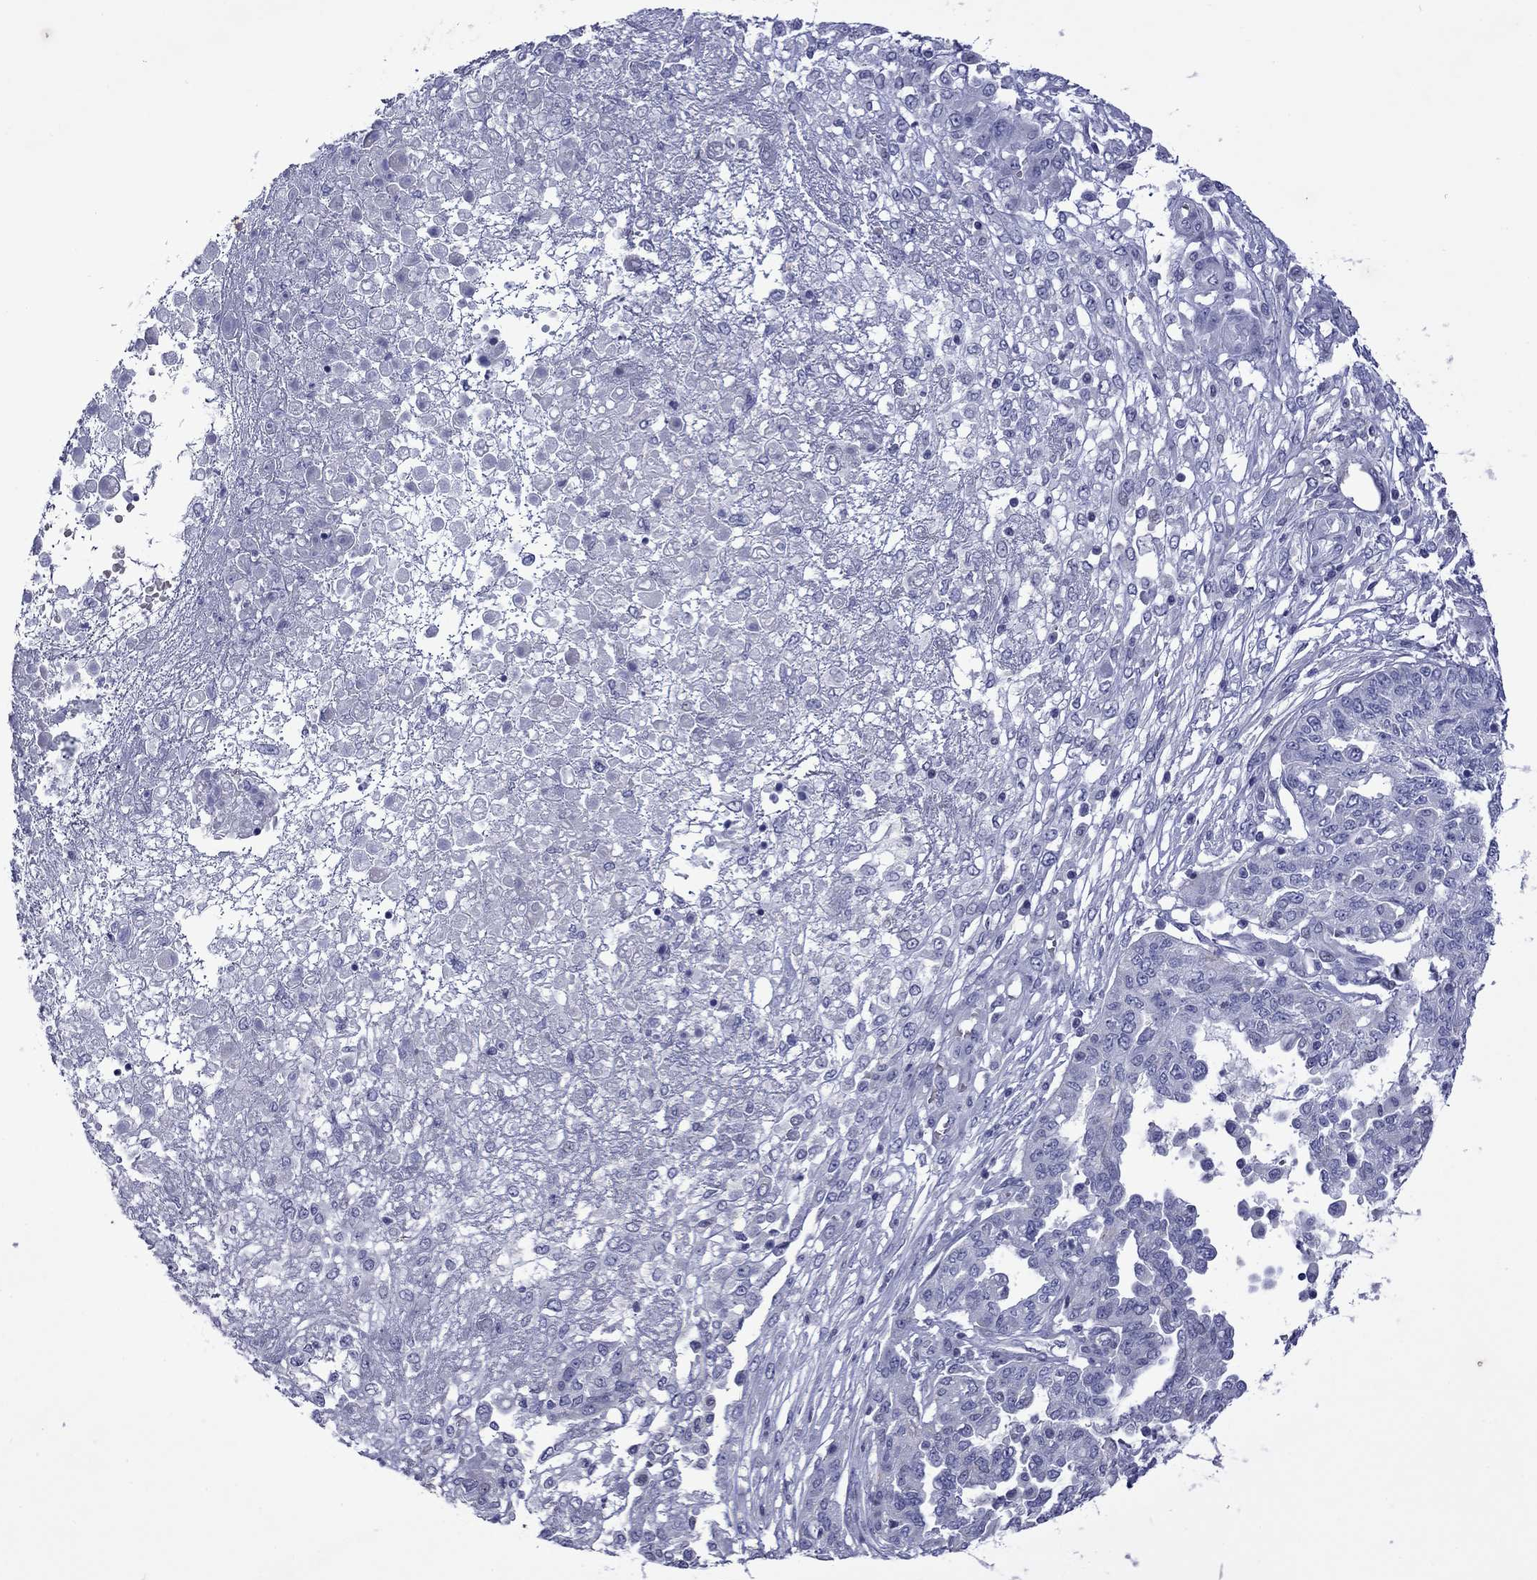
{"staining": {"intensity": "negative", "quantity": "none", "location": "none"}, "tissue": "ovarian cancer", "cell_type": "Tumor cells", "image_type": "cancer", "snomed": [{"axis": "morphology", "description": "Cystadenocarcinoma, serous, NOS"}, {"axis": "topography", "description": "Ovary"}], "caption": "A high-resolution photomicrograph shows immunohistochemistry (IHC) staining of serous cystadenocarcinoma (ovarian), which reveals no significant expression in tumor cells.", "gene": "PIWIL1", "patient": {"sex": "female", "age": 67}}